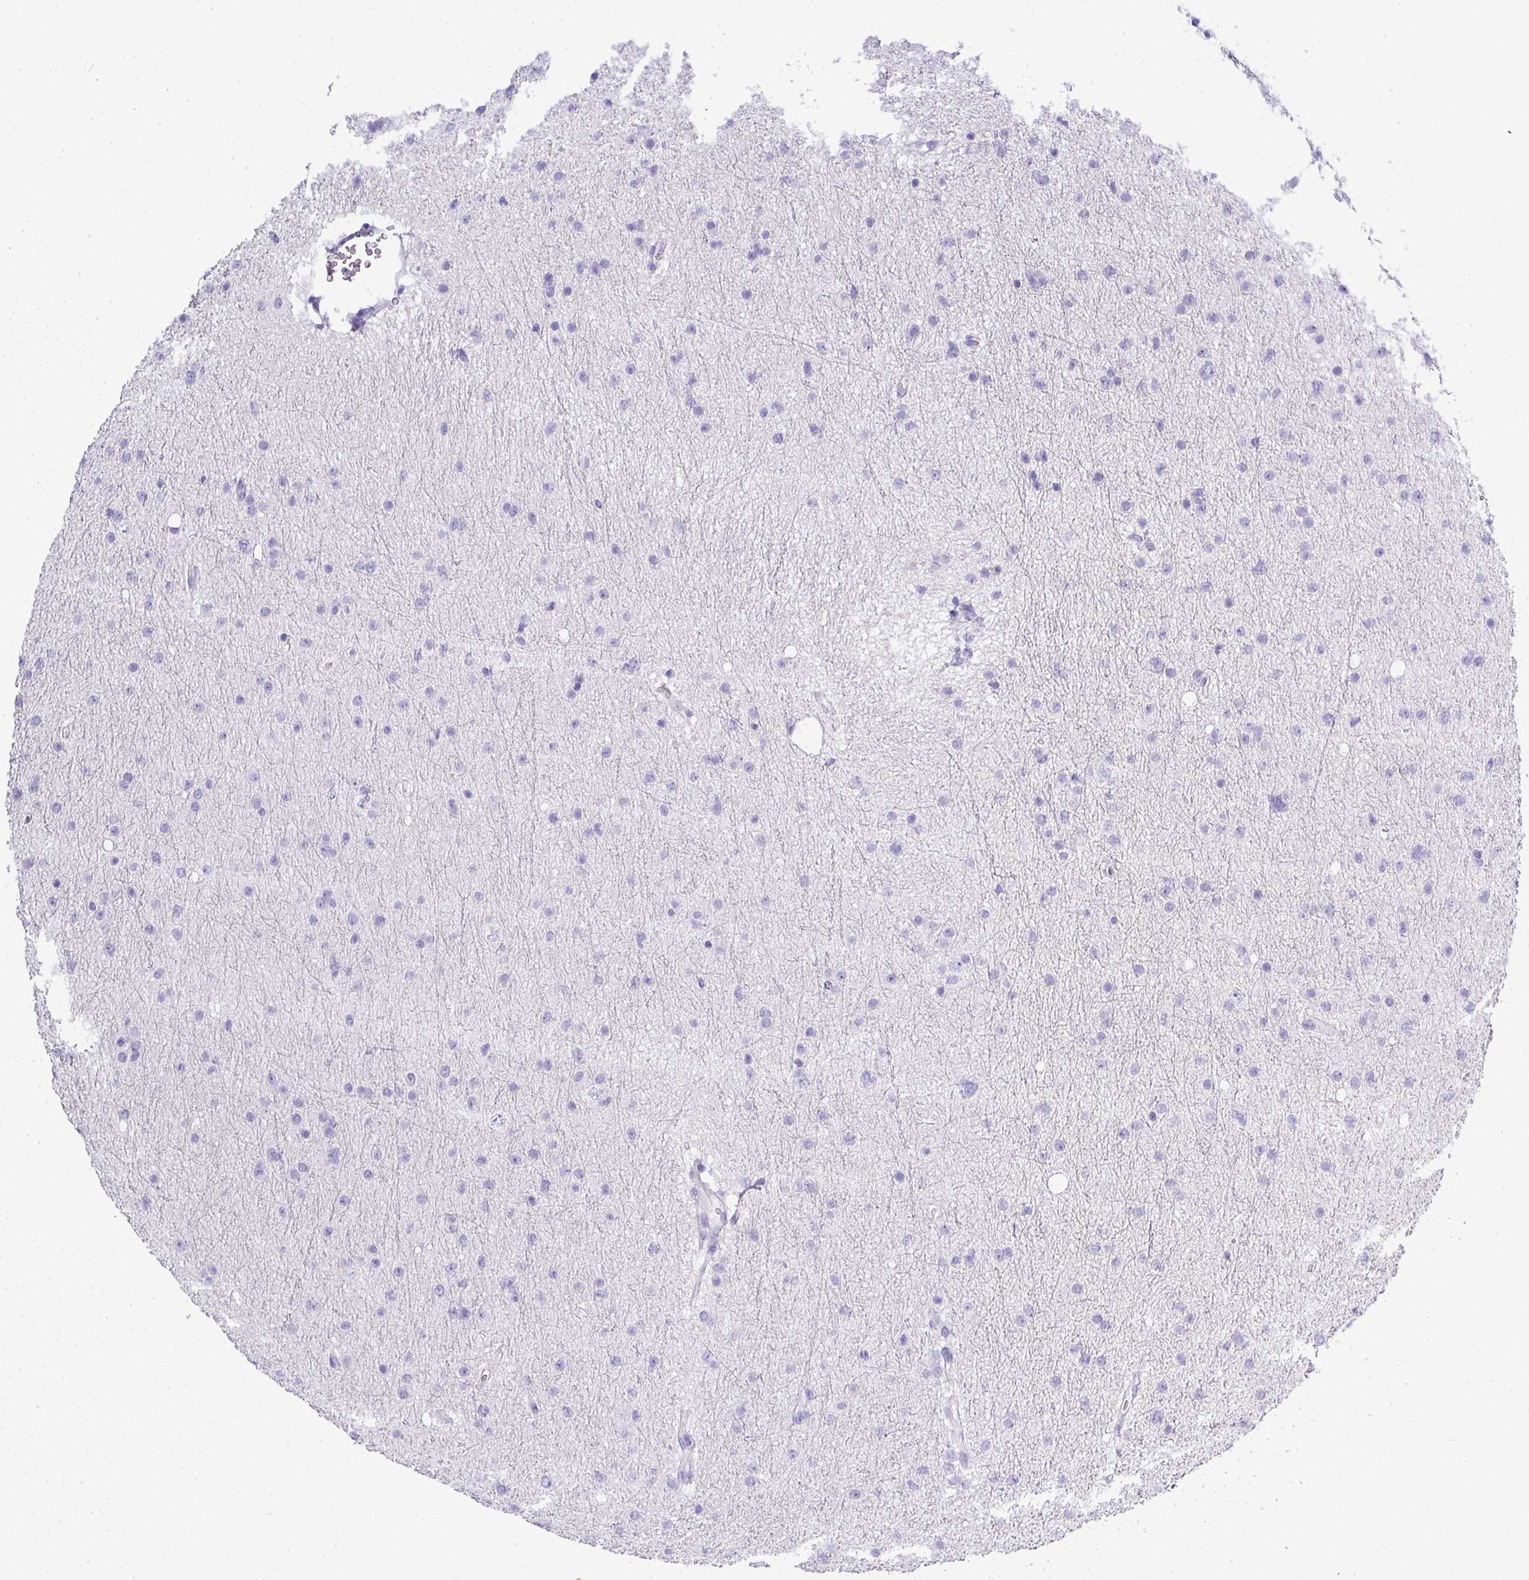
{"staining": {"intensity": "negative", "quantity": "none", "location": "none"}, "tissue": "glioma", "cell_type": "Tumor cells", "image_type": "cancer", "snomed": [{"axis": "morphology", "description": "Glioma, malignant, Low grade"}, {"axis": "topography", "description": "Cerebral cortex"}], "caption": "A high-resolution photomicrograph shows immunohistochemistry (IHC) staining of glioma, which demonstrates no significant staining in tumor cells.", "gene": "ZNF568", "patient": {"sex": "female", "age": 39}}